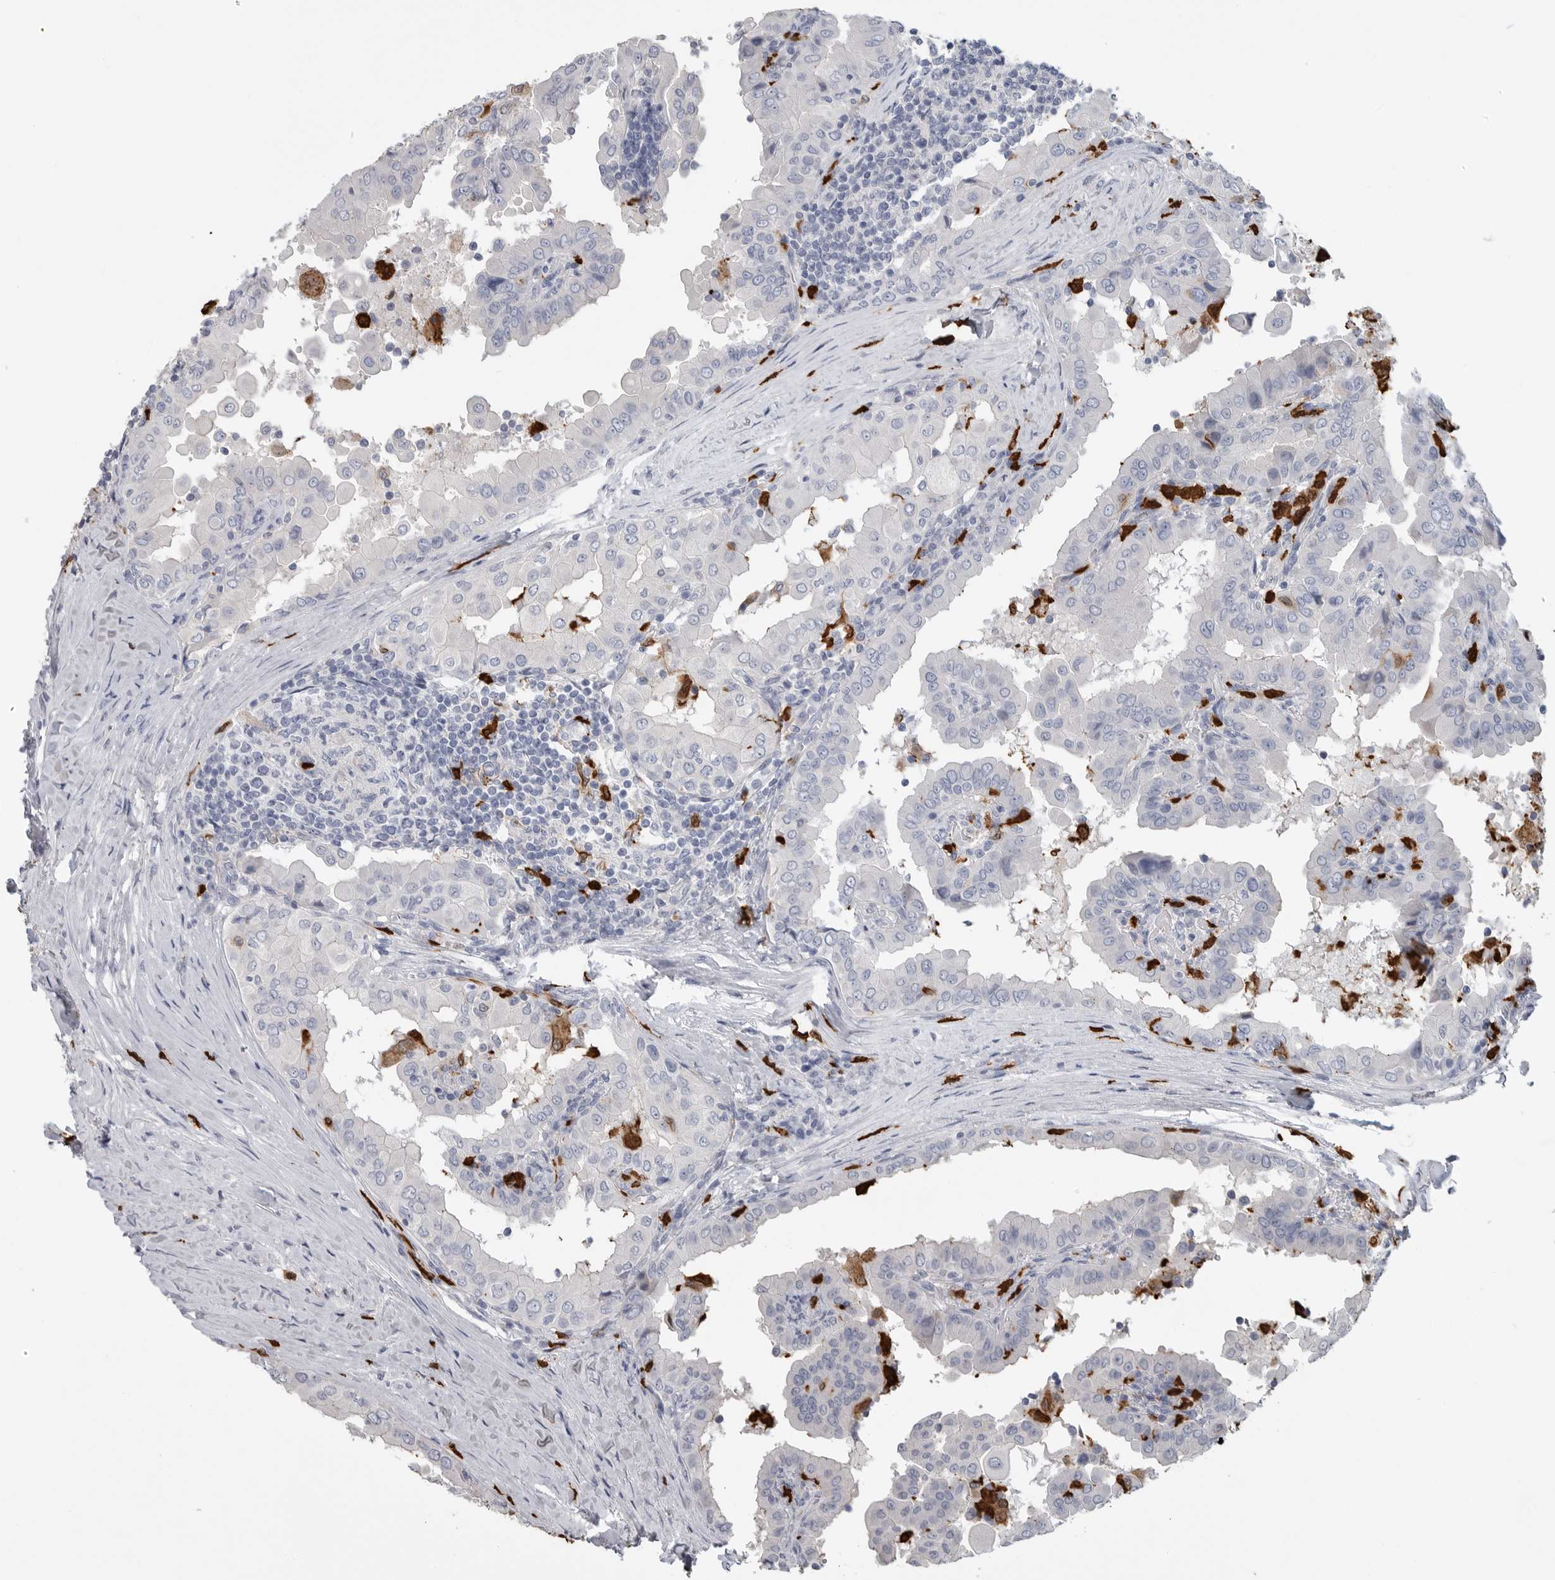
{"staining": {"intensity": "negative", "quantity": "none", "location": "none"}, "tissue": "thyroid cancer", "cell_type": "Tumor cells", "image_type": "cancer", "snomed": [{"axis": "morphology", "description": "Papillary adenocarcinoma, NOS"}, {"axis": "topography", "description": "Thyroid gland"}], "caption": "An immunohistochemistry histopathology image of thyroid papillary adenocarcinoma is shown. There is no staining in tumor cells of thyroid papillary adenocarcinoma.", "gene": "CYB561D1", "patient": {"sex": "male", "age": 33}}